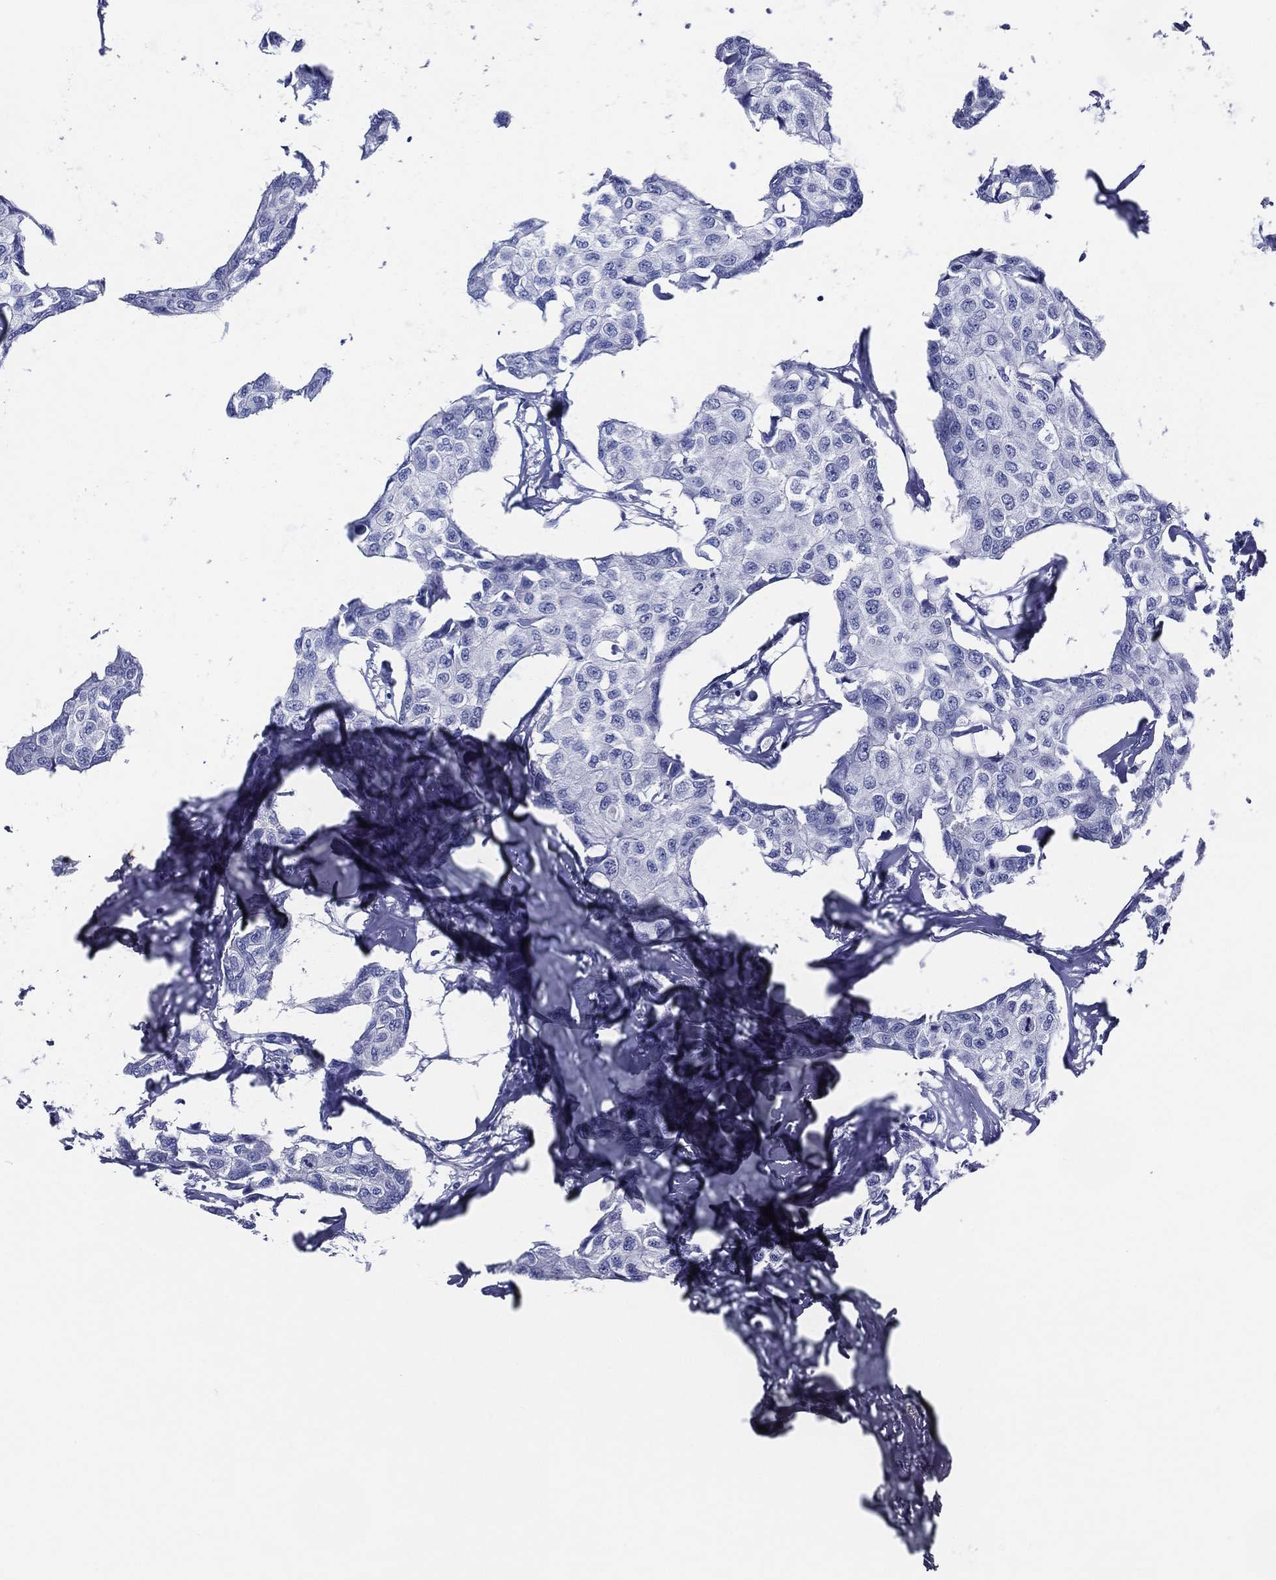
{"staining": {"intensity": "negative", "quantity": "none", "location": "none"}, "tissue": "breast cancer", "cell_type": "Tumor cells", "image_type": "cancer", "snomed": [{"axis": "morphology", "description": "Duct carcinoma"}, {"axis": "topography", "description": "Breast"}], "caption": "Tumor cells show no significant staining in breast cancer (infiltrating ductal carcinoma).", "gene": "ACE2", "patient": {"sex": "female", "age": 80}}